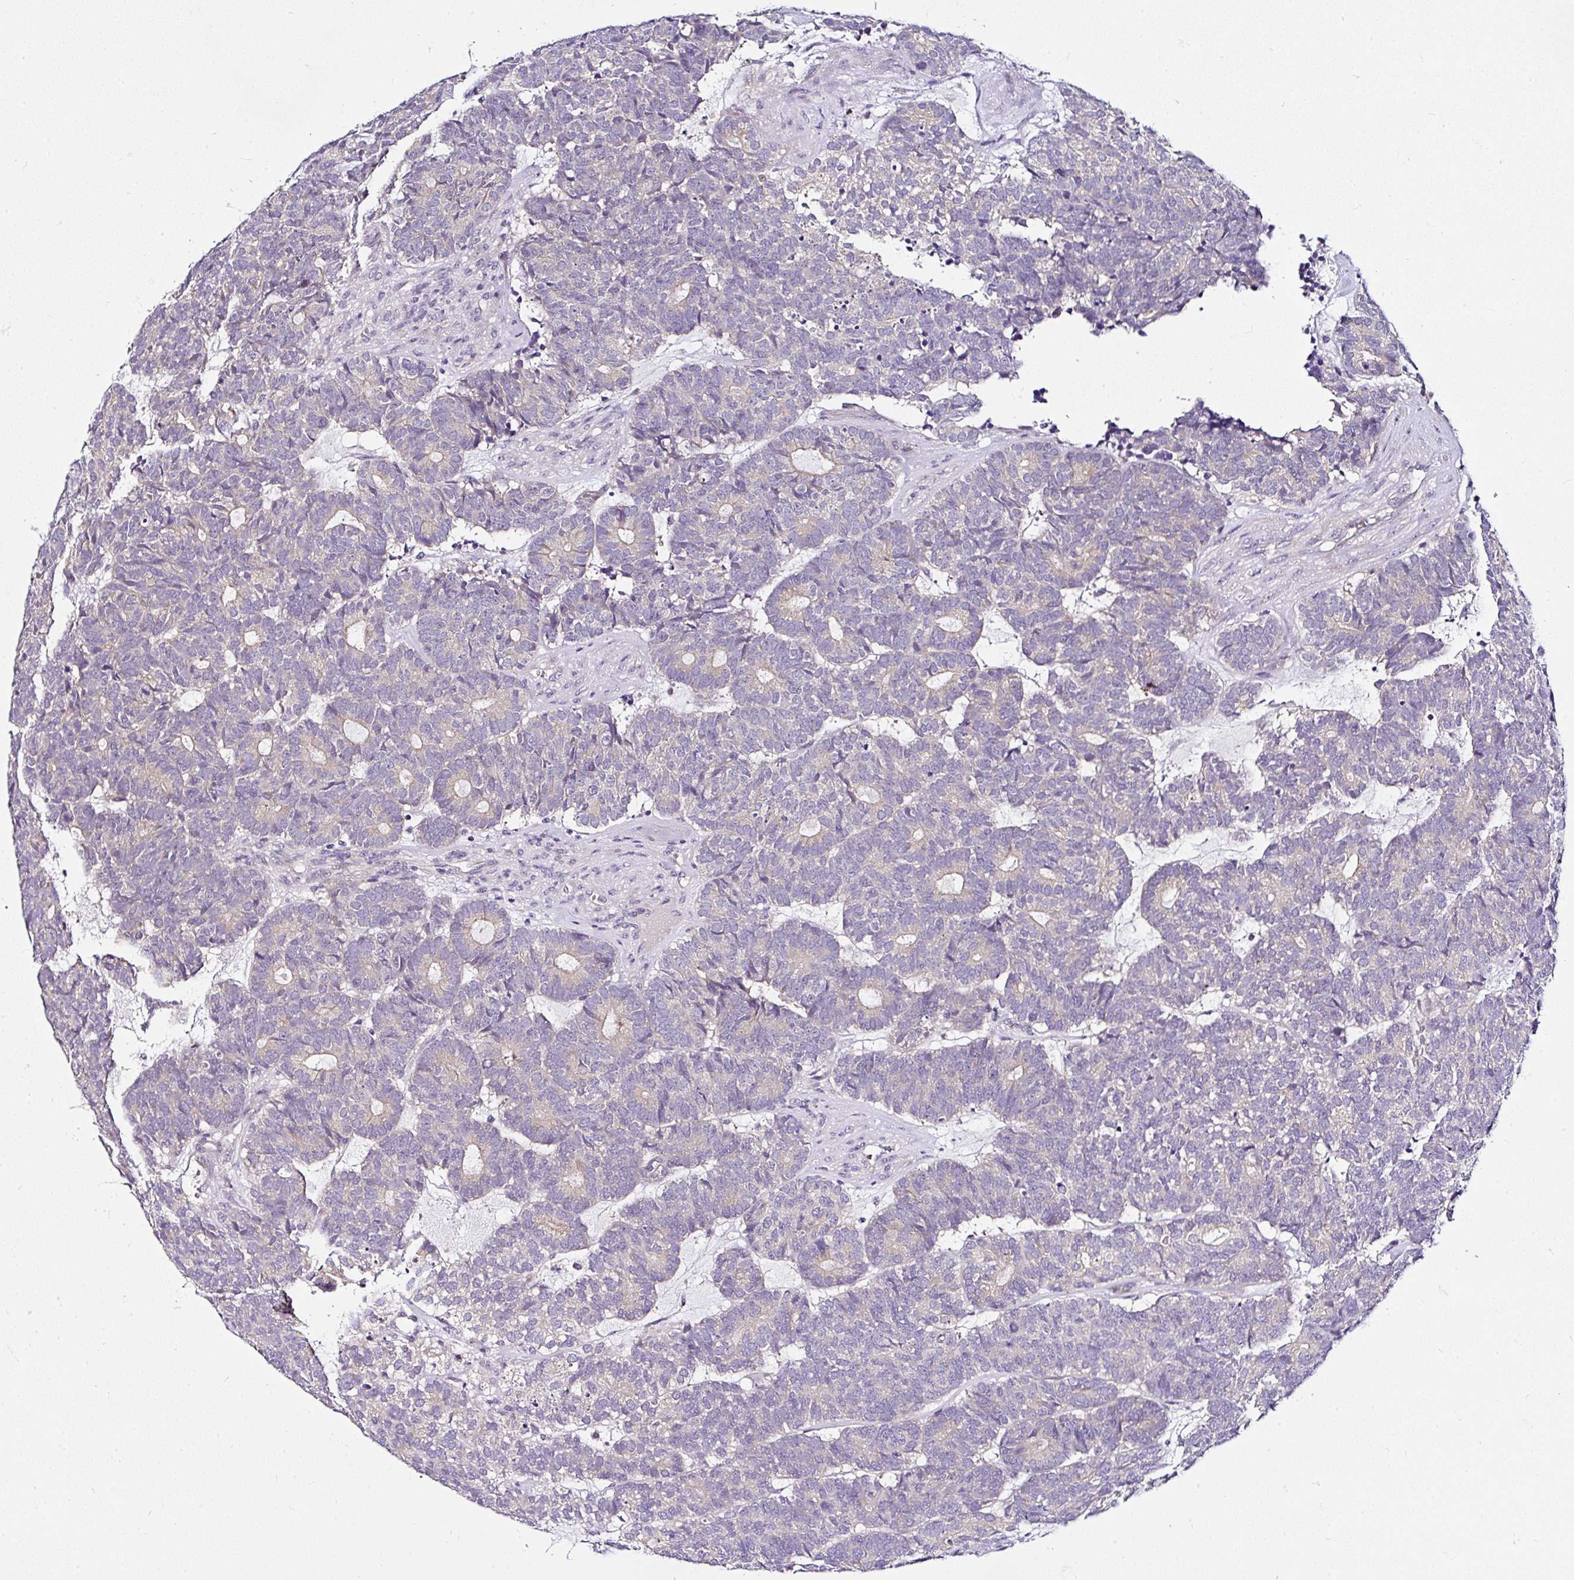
{"staining": {"intensity": "weak", "quantity": "<25%", "location": "cytoplasmic/membranous"}, "tissue": "head and neck cancer", "cell_type": "Tumor cells", "image_type": "cancer", "snomed": [{"axis": "morphology", "description": "Adenocarcinoma, NOS"}, {"axis": "topography", "description": "Head-Neck"}], "caption": "Head and neck adenocarcinoma was stained to show a protein in brown. There is no significant staining in tumor cells.", "gene": "DEPDC5", "patient": {"sex": "female", "age": 81}}